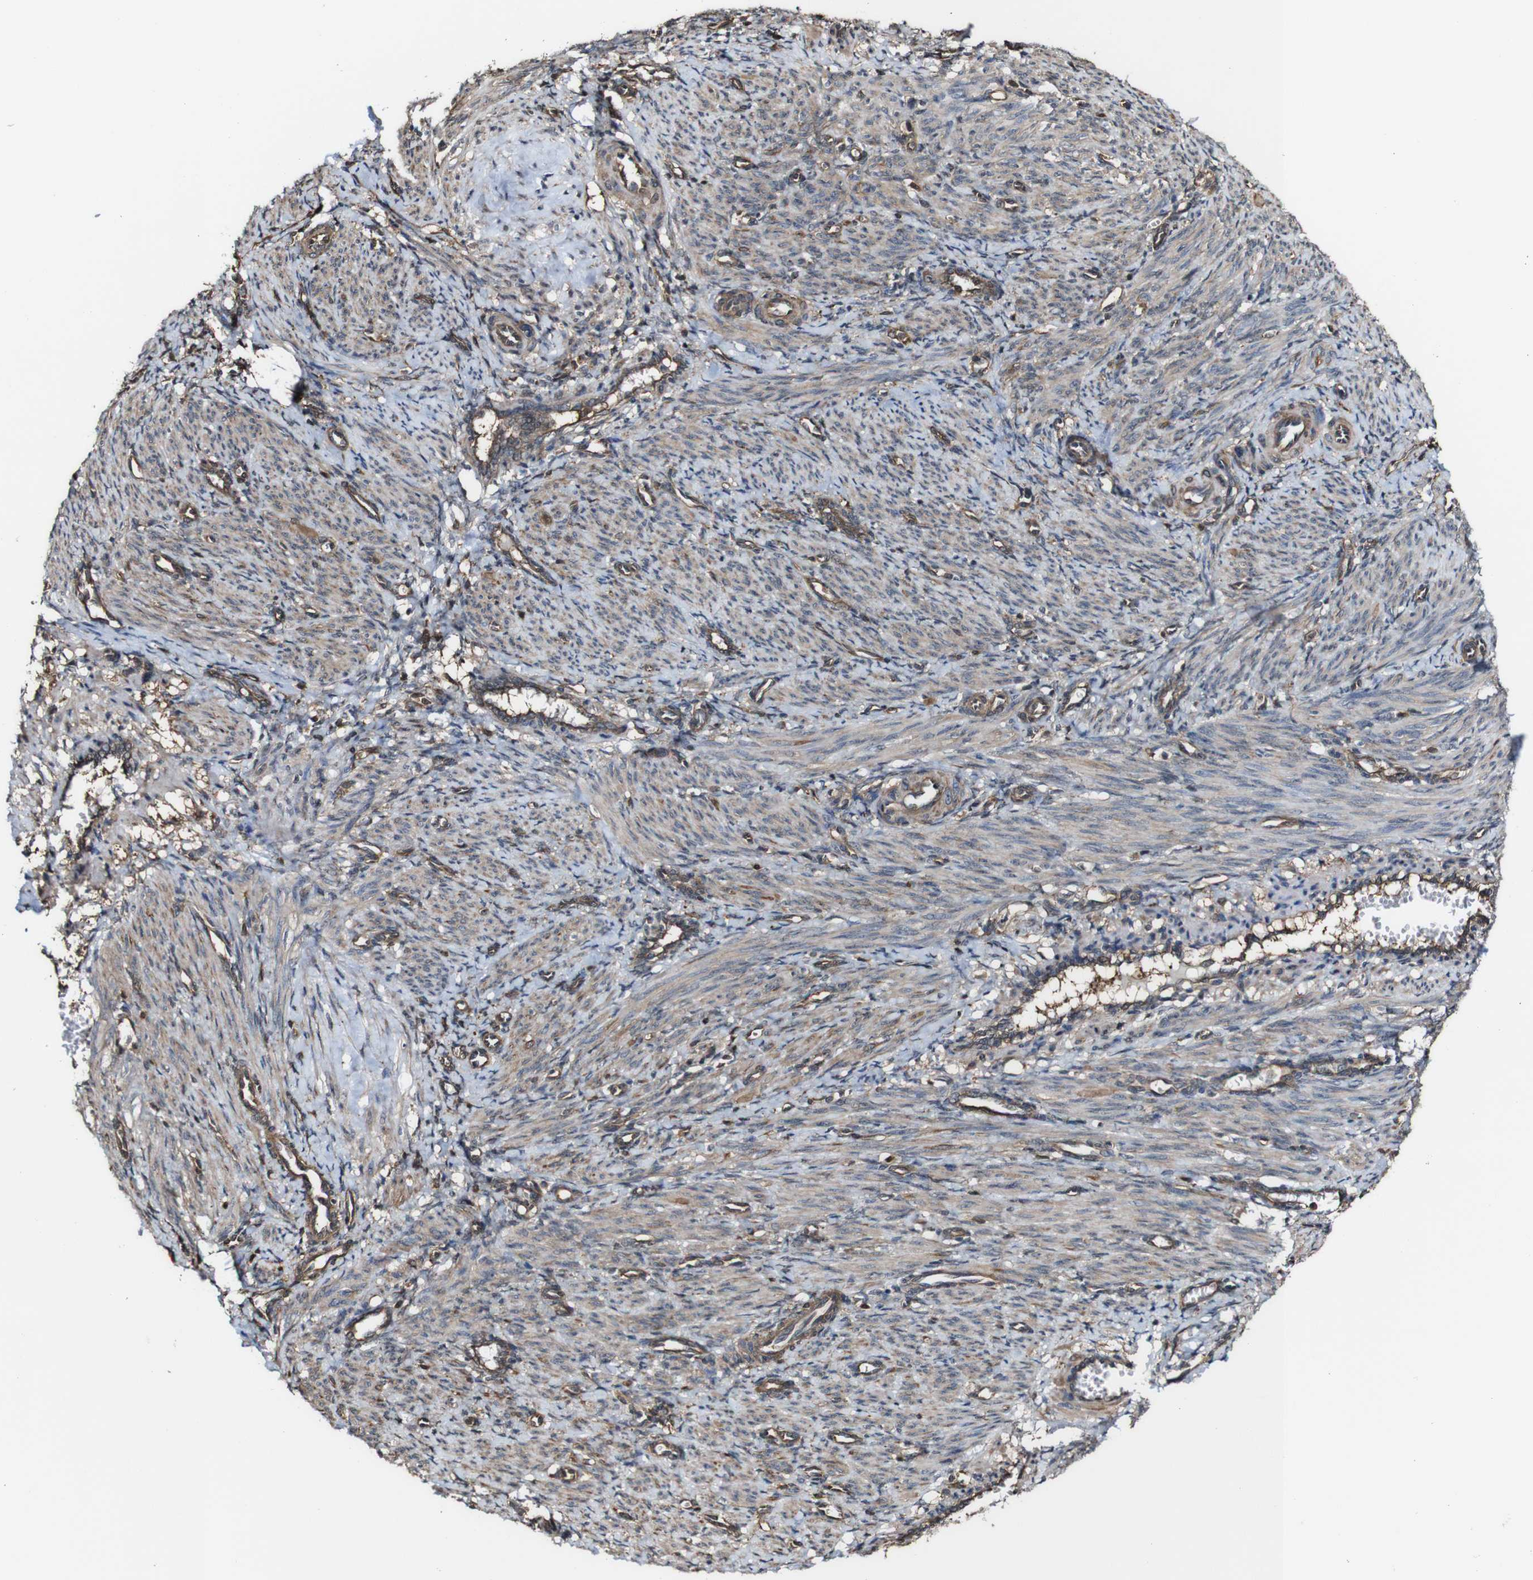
{"staining": {"intensity": "weak", "quantity": "25%-75%", "location": "cytoplasmic/membranous"}, "tissue": "smooth muscle", "cell_type": "Smooth muscle cells", "image_type": "normal", "snomed": [{"axis": "morphology", "description": "Normal tissue, NOS"}, {"axis": "topography", "description": "Endometrium"}], "caption": "Smooth muscle stained with immunohistochemistry reveals weak cytoplasmic/membranous expression in about 25%-75% of smooth muscle cells.", "gene": "PTPRR", "patient": {"sex": "female", "age": 33}}